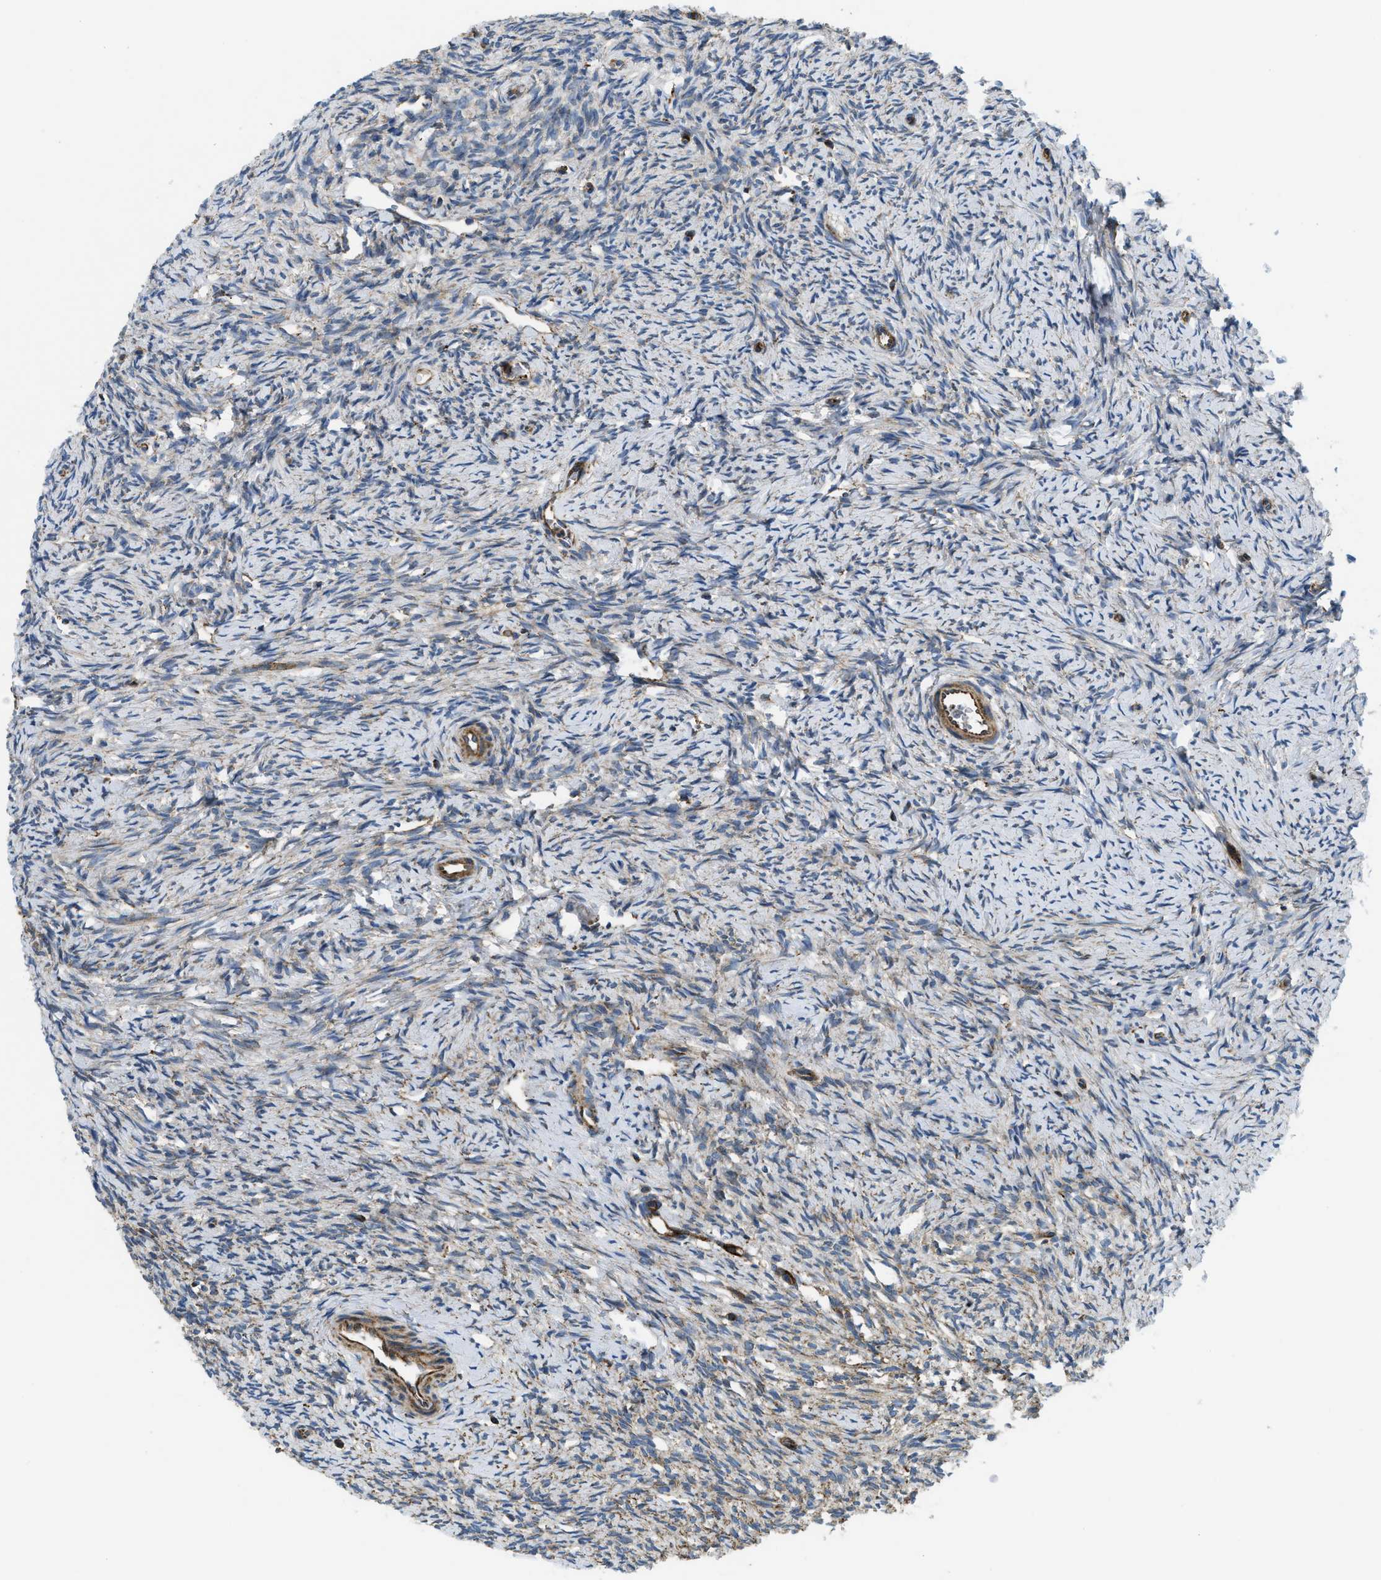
{"staining": {"intensity": "strong", "quantity": ">75%", "location": "cytoplasmic/membranous"}, "tissue": "ovary", "cell_type": "Follicle cells", "image_type": "normal", "snomed": [{"axis": "morphology", "description": "Normal tissue, NOS"}, {"axis": "topography", "description": "Ovary"}], "caption": "Protein expression analysis of benign human ovary reveals strong cytoplasmic/membranous staining in approximately >75% of follicle cells.", "gene": "CSPG4", "patient": {"sex": "female", "age": 33}}